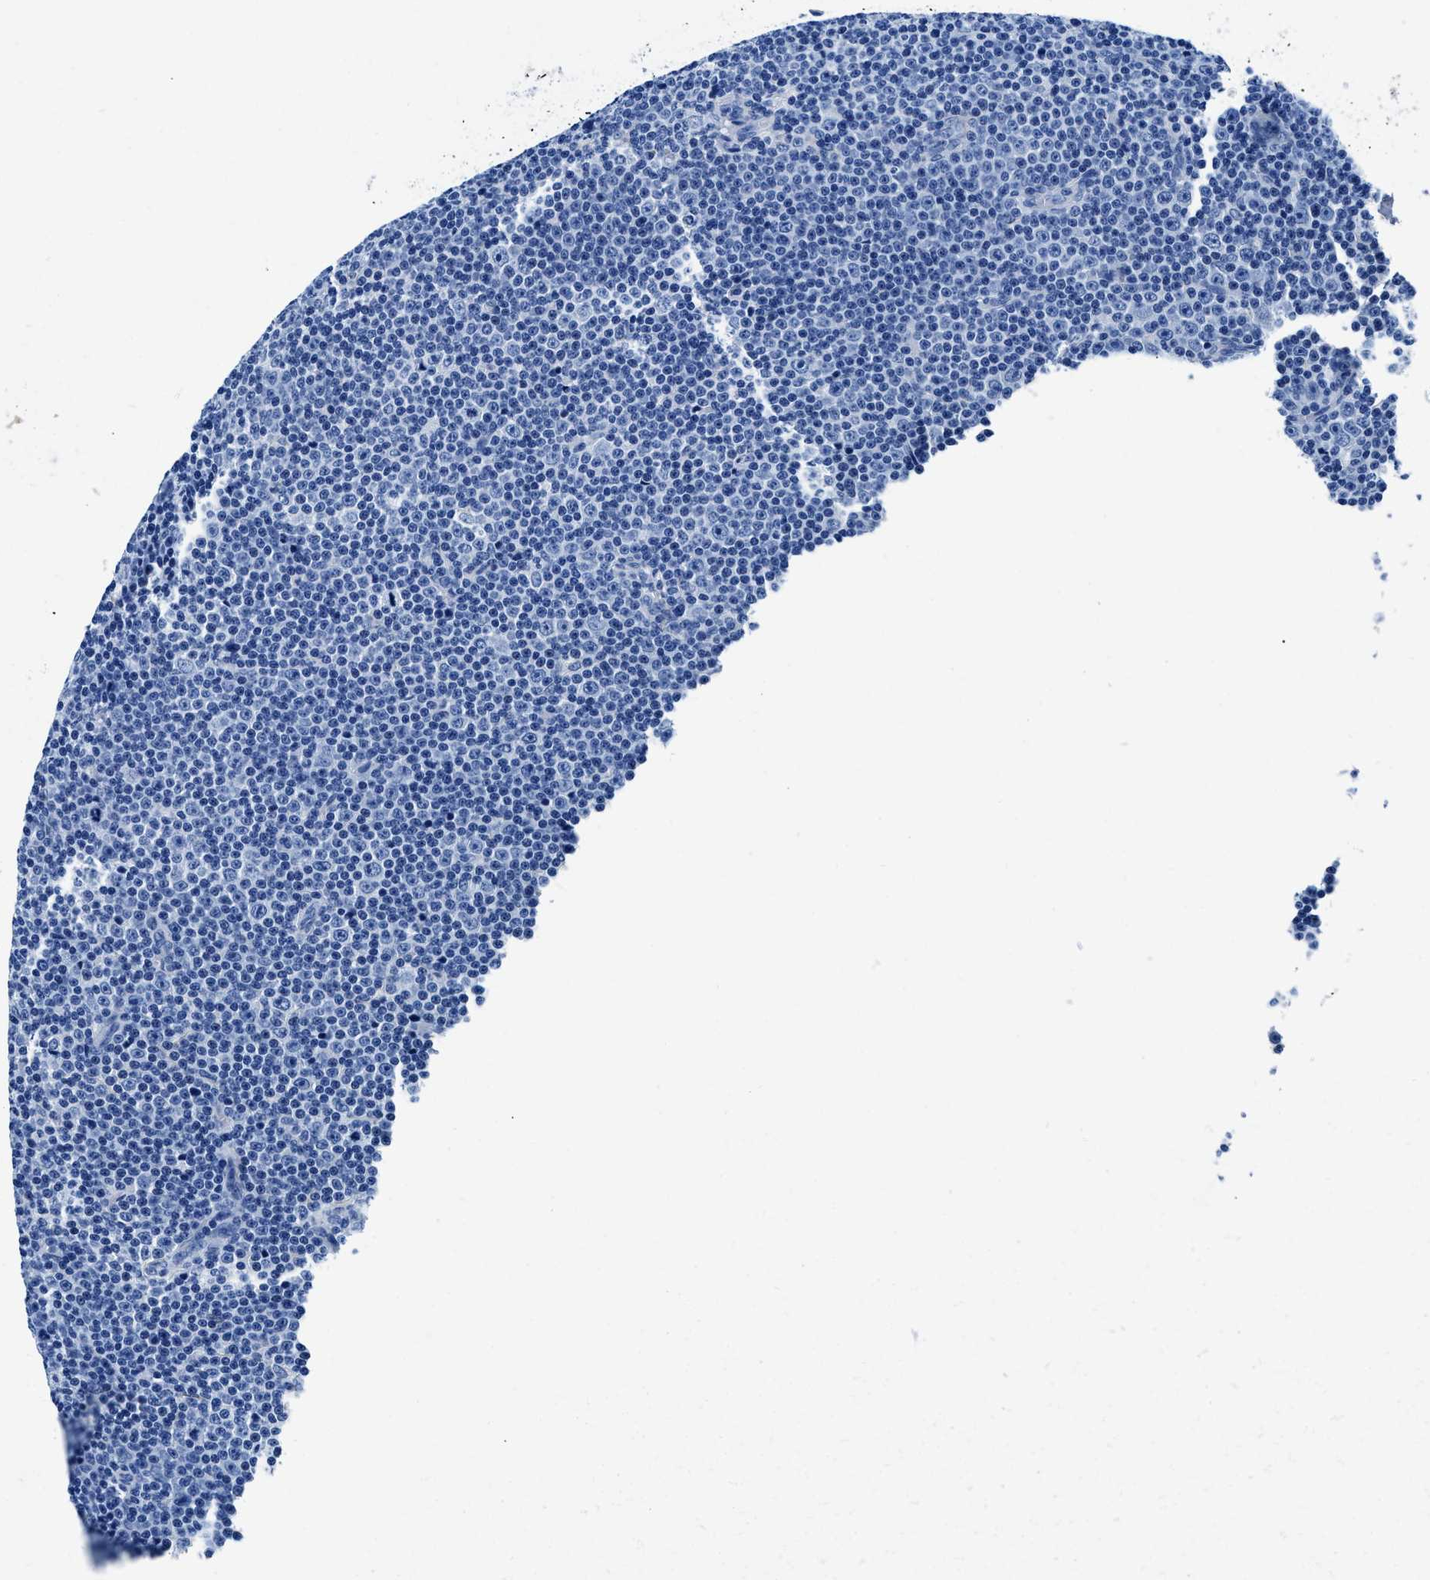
{"staining": {"intensity": "negative", "quantity": "none", "location": "none"}, "tissue": "lymphoma", "cell_type": "Tumor cells", "image_type": "cancer", "snomed": [{"axis": "morphology", "description": "Malignant lymphoma, non-Hodgkin's type, Low grade"}, {"axis": "topography", "description": "Lymph node"}], "caption": "Immunohistochemical staining of low-grade malignant lymphoma, non-Hodgkin's type reveals no significant positivity in tumor cells.", "gene": "TEX261", "patient": {"sex": "female", "age": 67}}